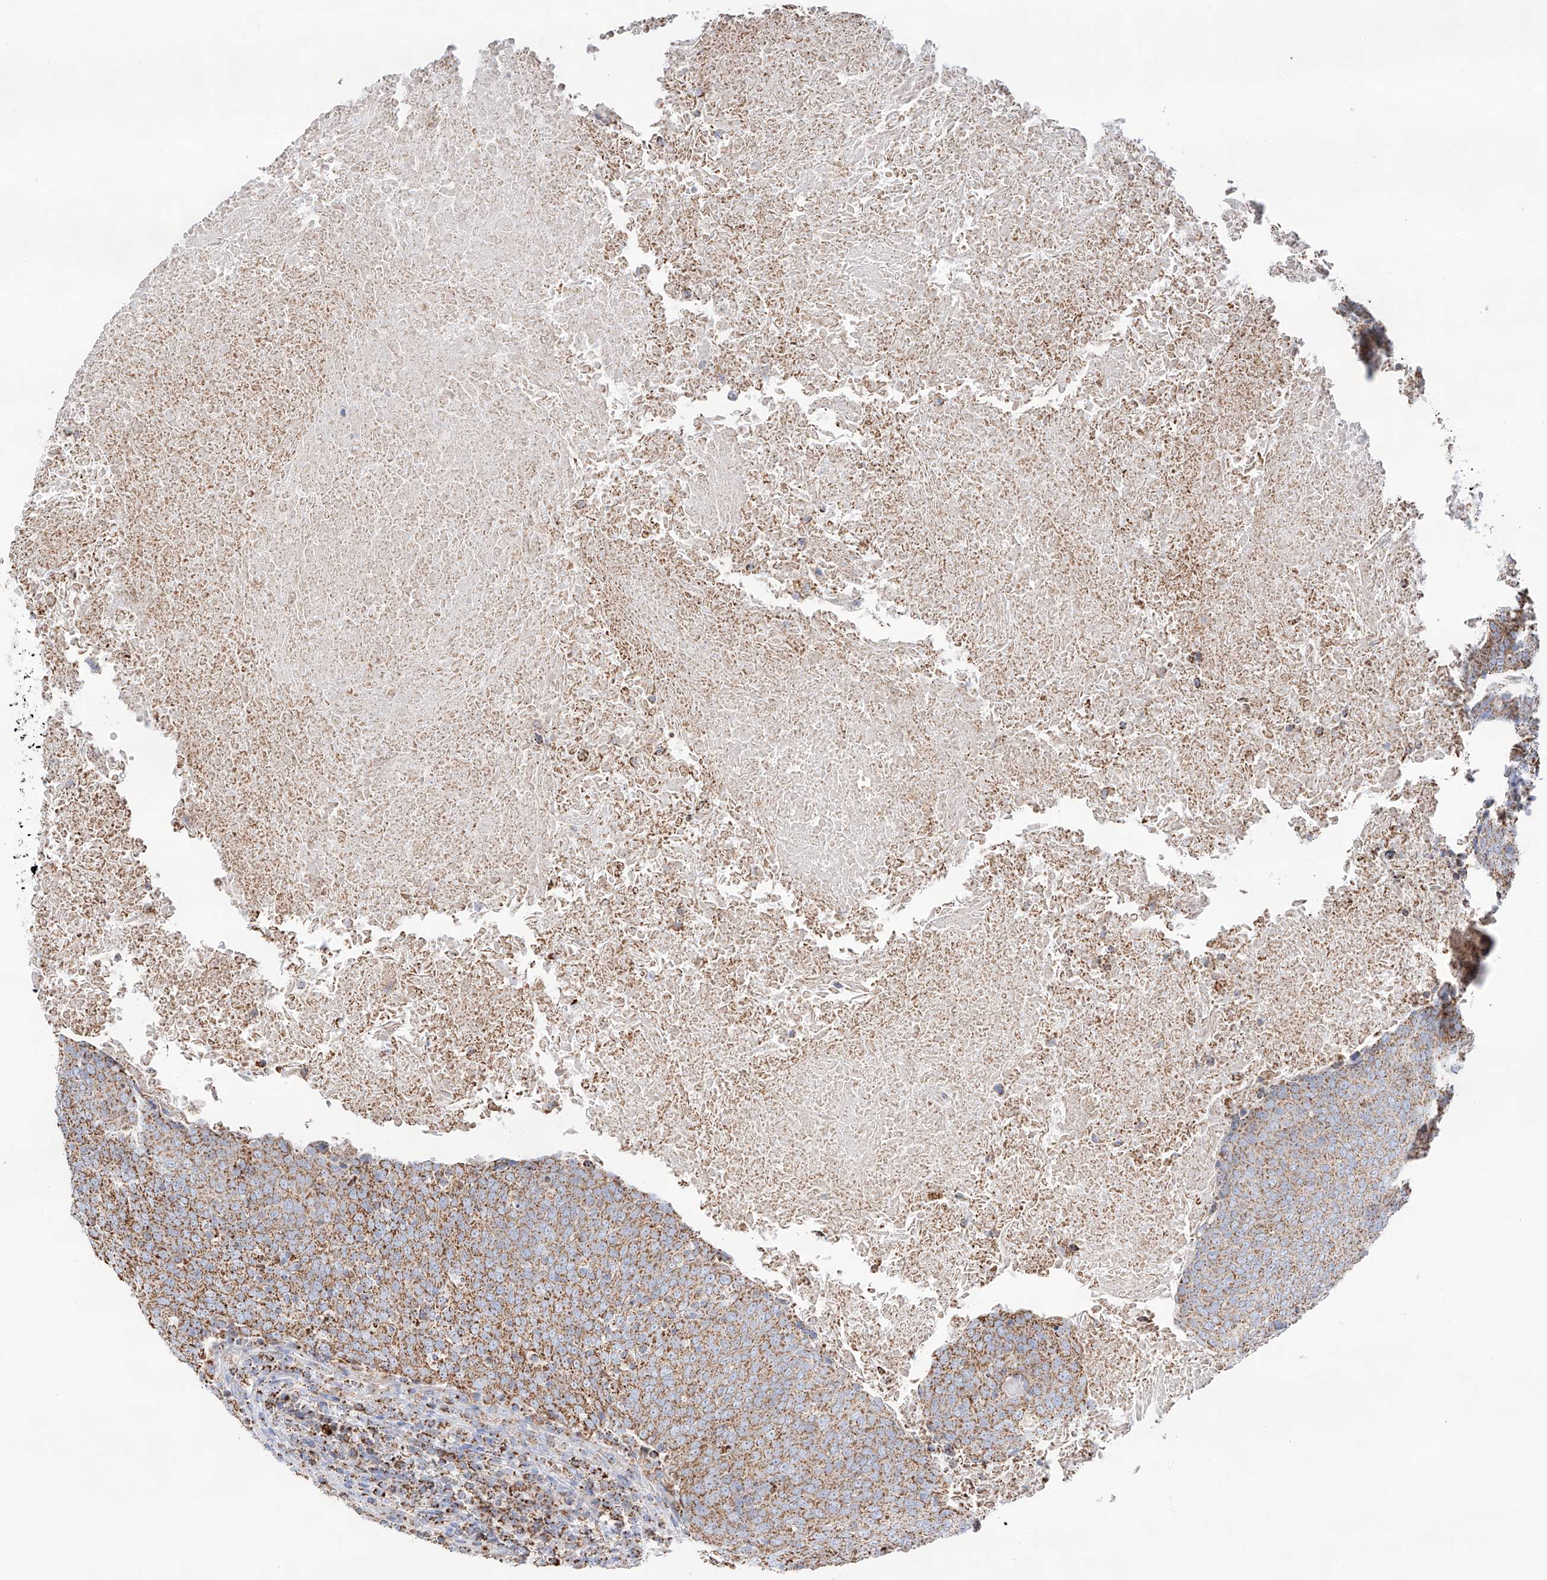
{"staining": {"intensity": "moderate", "quantity": ">75%", "location": "cytoplasmic/membranous"}, "tissue": "head and neck cancer", "cell_type": "Tumor cells", "image_type": "cancer", "snomed": [{"axis": "morphology", "description": "Squamous cell carcinoma, NOS"}, {"axis": "morphology", "description": "Squamous cell carcinoma, metastatic, NOS"}, {"axis": "topography", "description": "Lymph node"}, {"axis": "topography", "description": "Head-Neck"}], "caption": "Head and neck cancer stained with a protein marker reveals moderate staining in tumor cells.", "gene": "TTC27", "patient": {"sex": "male", "age": 62}}